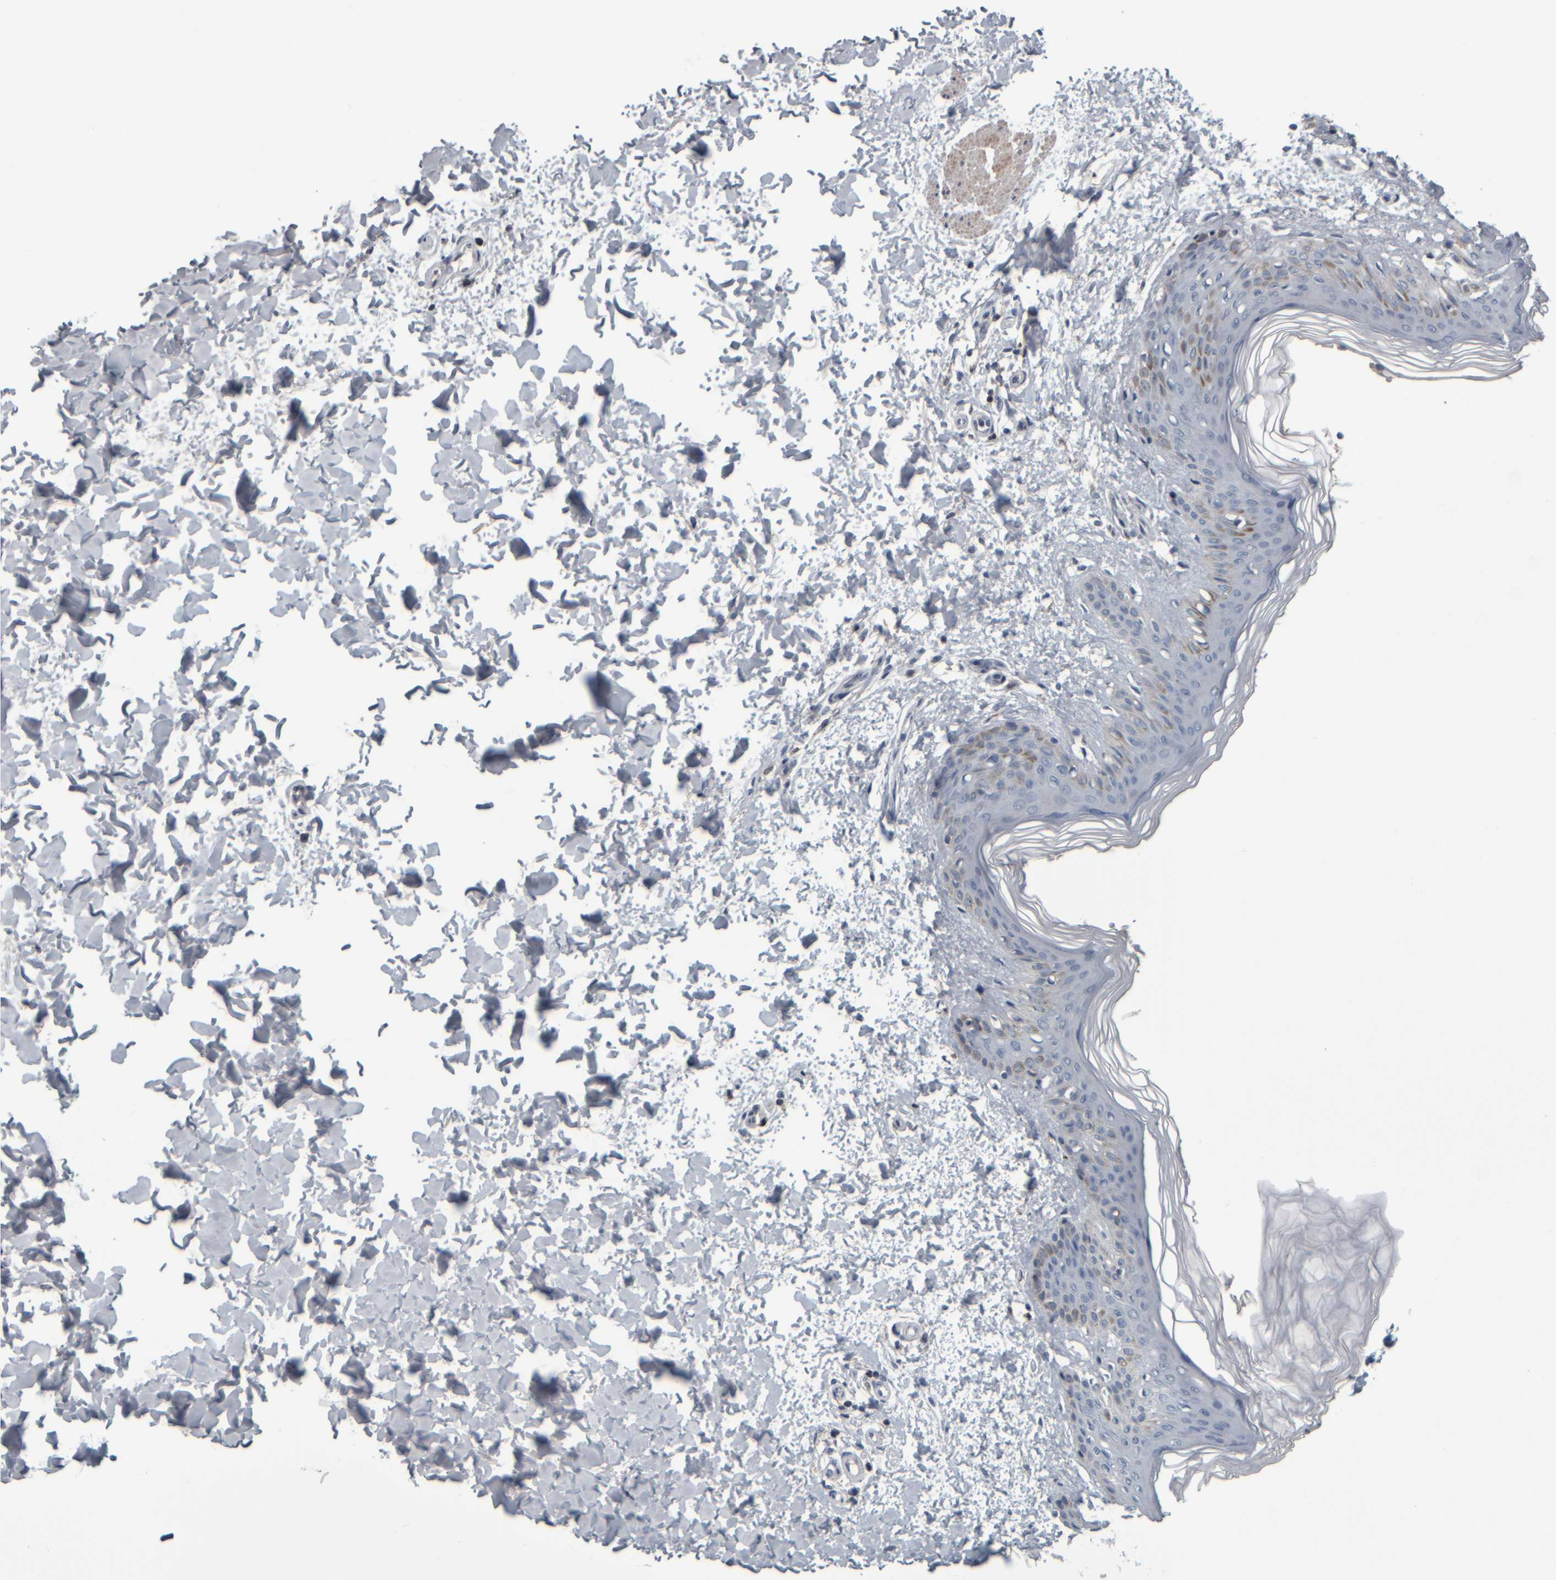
{"staining": {"intensity": "negative", "quantity": "none", "location": "none"}, "tissue": "skin", "cell_type": "Fibroblasts", "image_type": "normal", "snomed": [{"axis": "morphology", "description": "Normal tissue, NOS"}, {"axis": "morphology", "description": "Neoplasm, benign, NOS"}, {"axis": "topography", "description": "Skin"}, {"axis": "topography", "description": "Soft tissue"}], "caption": "This is a micrograph of IHC staining of normal skin, which shows no positivity in fibroblasts.", "gene": "CAVIN4", "patient": {"sex": "male", "age": 26}}